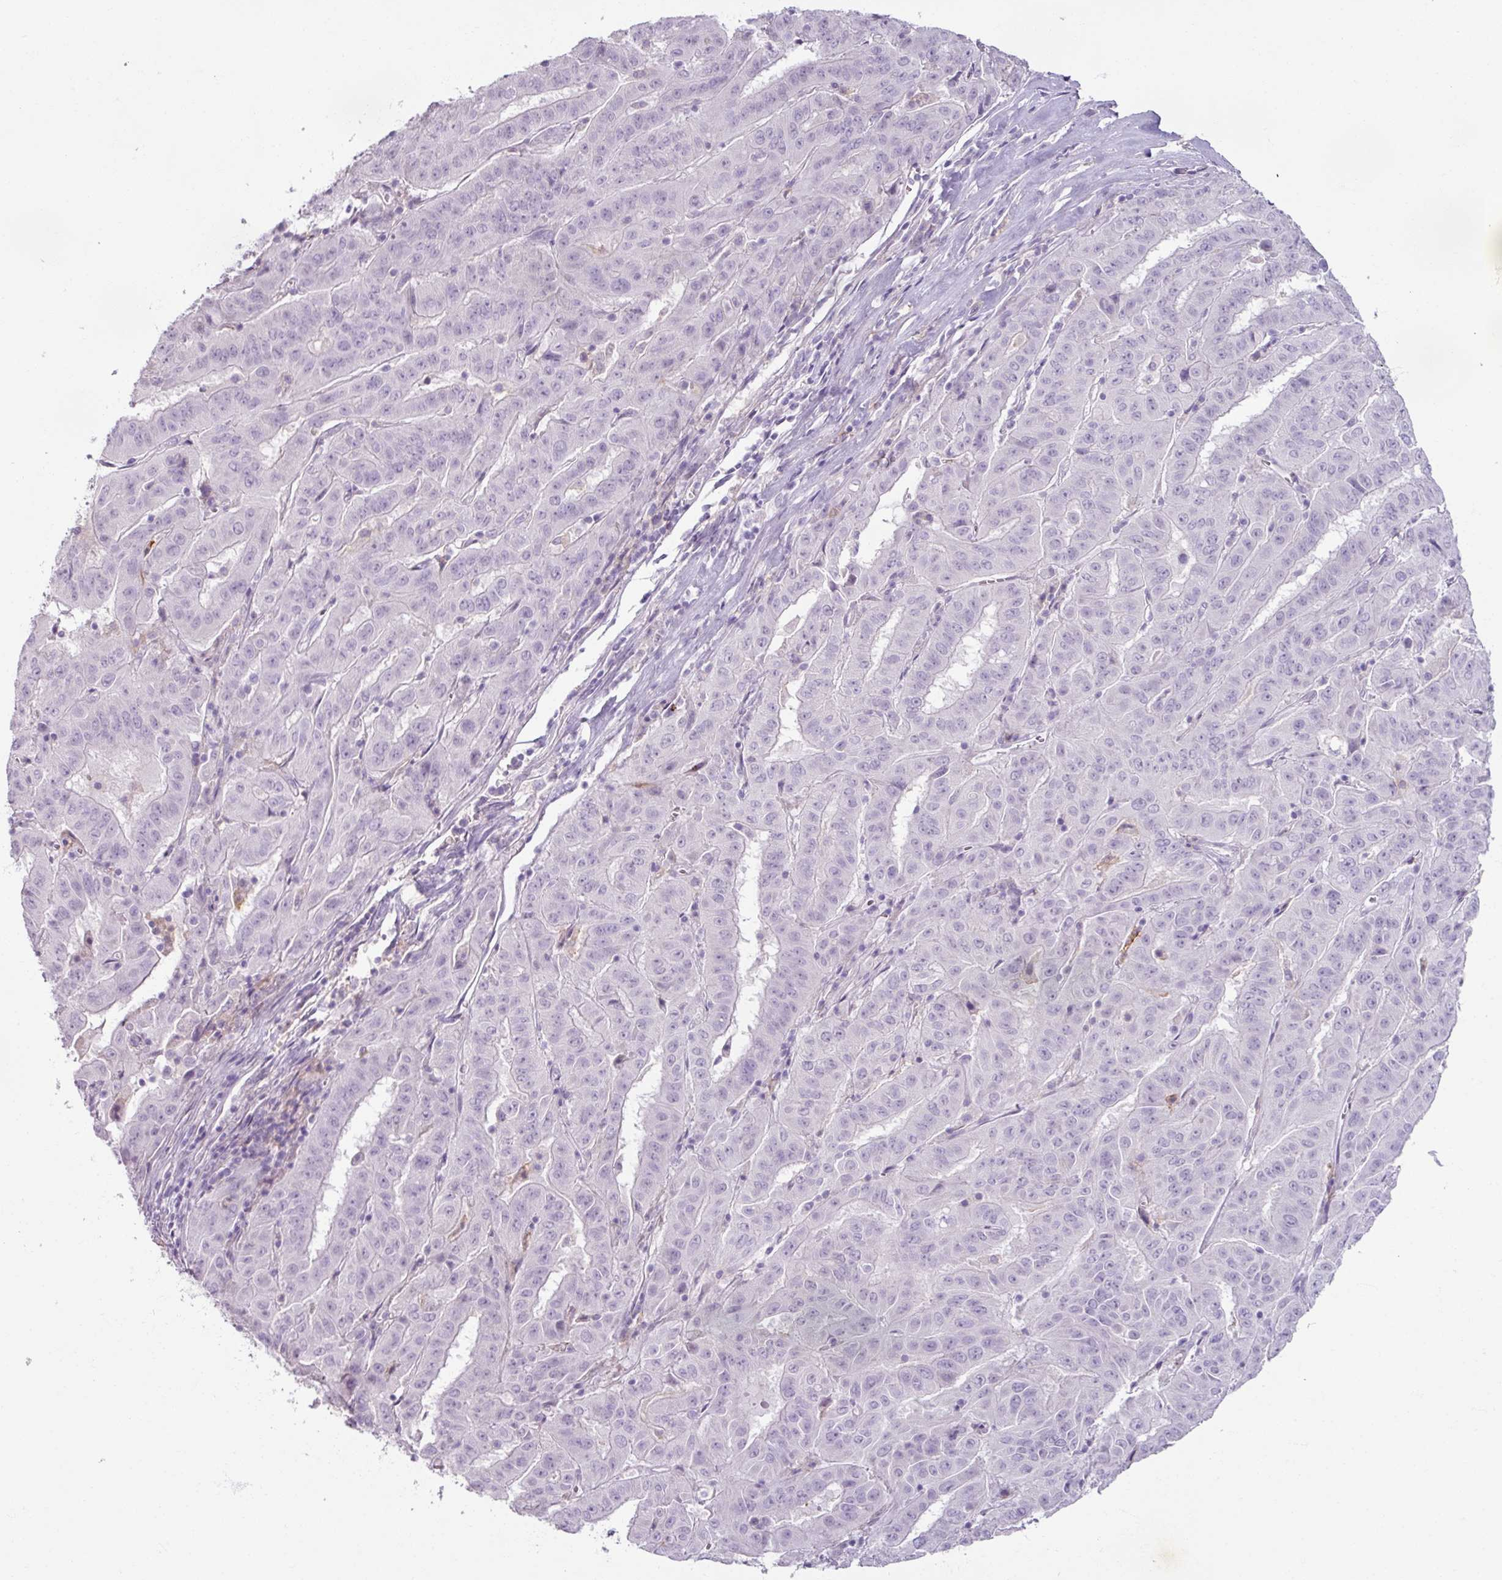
{"staining": {"intensity": "negative", "quantity": "none", "location": "none"}, "tissue": "pancreatic cancer", "cell_type": "Tumor cells", "image_type": "cancer", "snomed": [{"axis": "morphology", "description": "Adenocarcinoma, NOS"}, {"axis": "topography", "description": "Pancreas"}], "caption": "The photomicrograph displays no staining of tumor cells in adenocarcinoma (pancreatic). The staining was performed using DAB to visualize the protein expression in brown, while the nuclei were stained in blue with hematoxylin (Magnification: 20x).", "gene": "SLC27A5", "patient": {"sex": "male", "age": 63}}